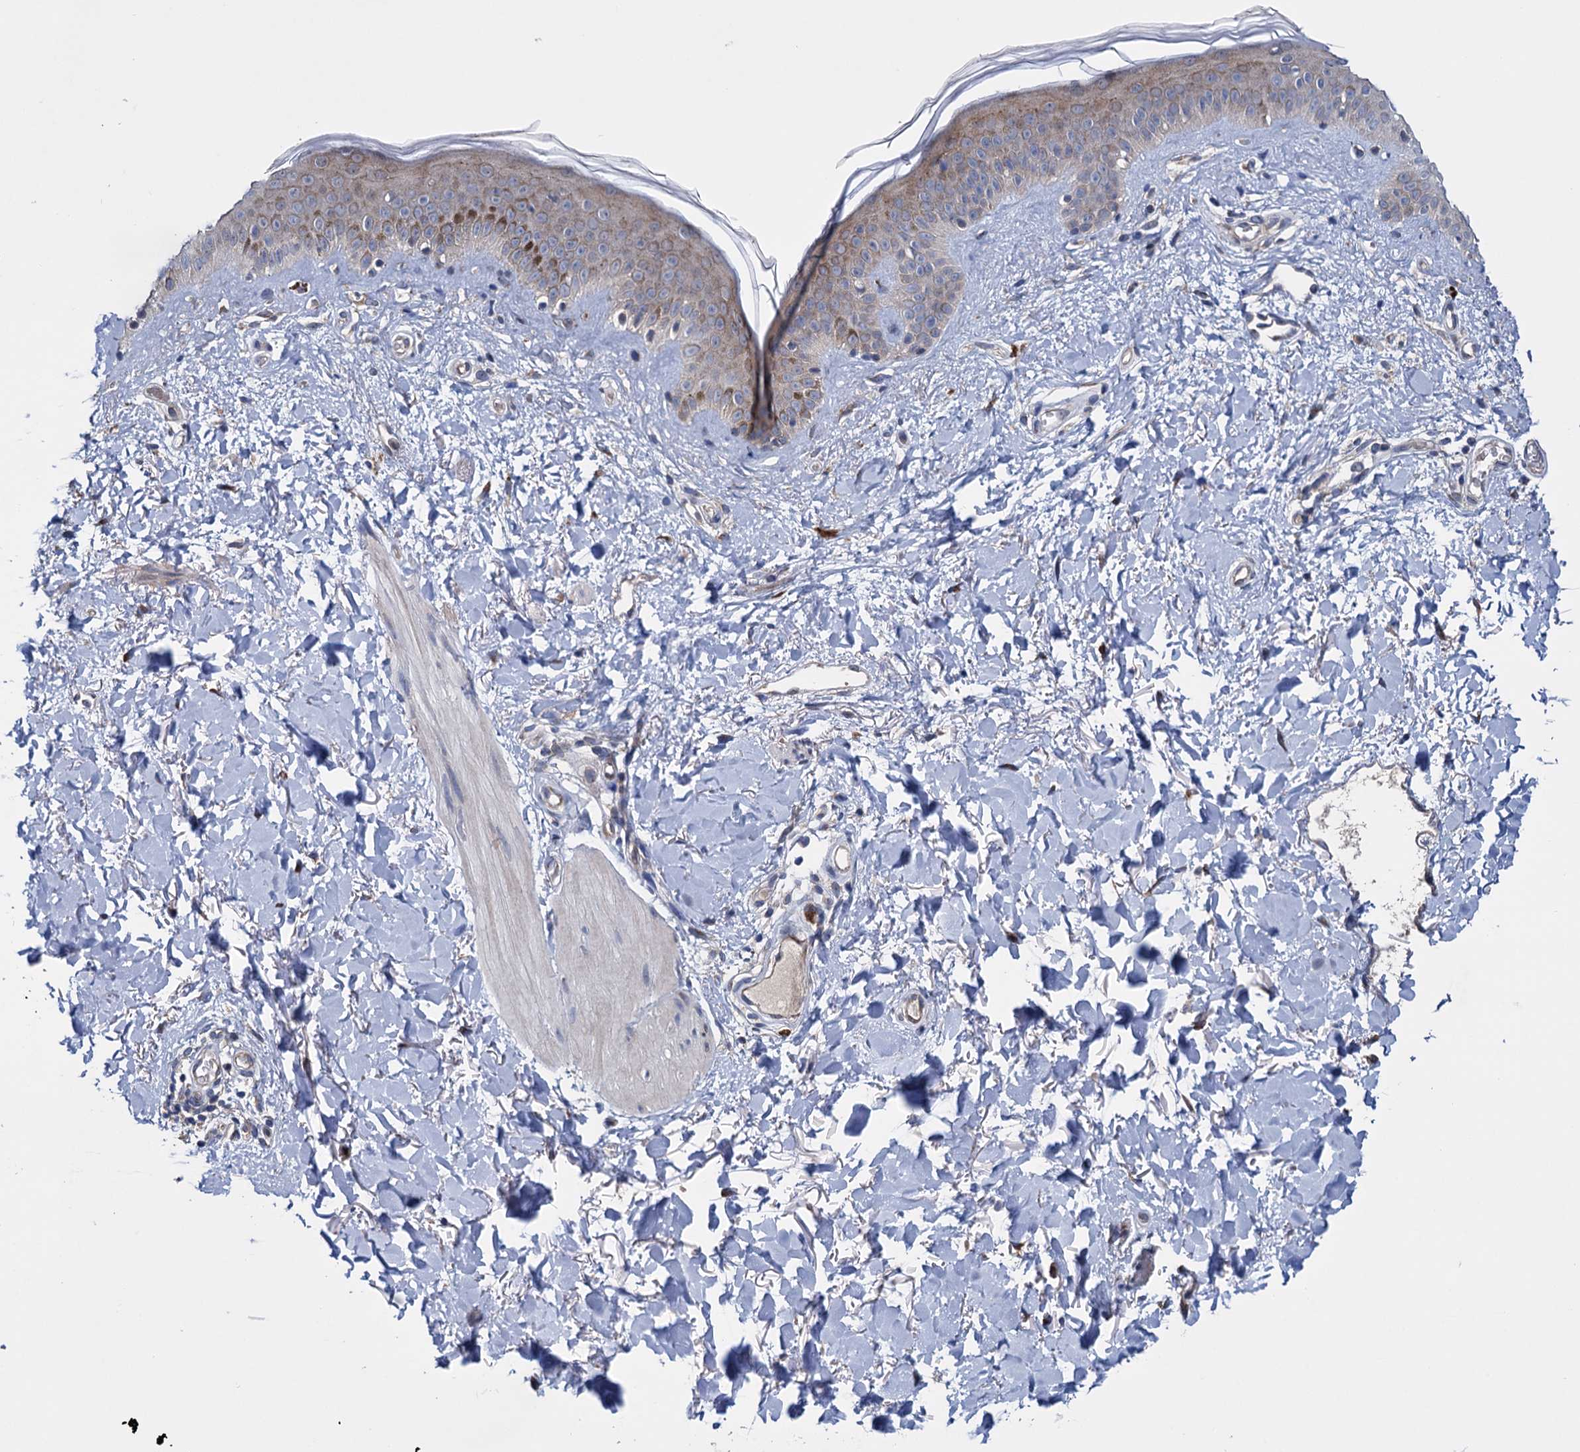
{"staining": {"intensity": "negative", "quantity": "none", "location": "none"}, "tissue": "skin", "cell_type": "Fibroblasts", "image_type": "normal", "snomed": [{"axis": "morphology", "description": "Normal tissue, NOS"}, {"axis": "topography", "description": "Skin"}], "caption": "The immunohistochemistry micrograph has no significant expression in fibroblasts of skin. (Brightfield microscopy of DAB (3,3'-diaminobenzidine) immunohistochemistry (IHC) at high magnification).", "gene": "EYA4", "patient": {"sex": "female", "age": 58}}